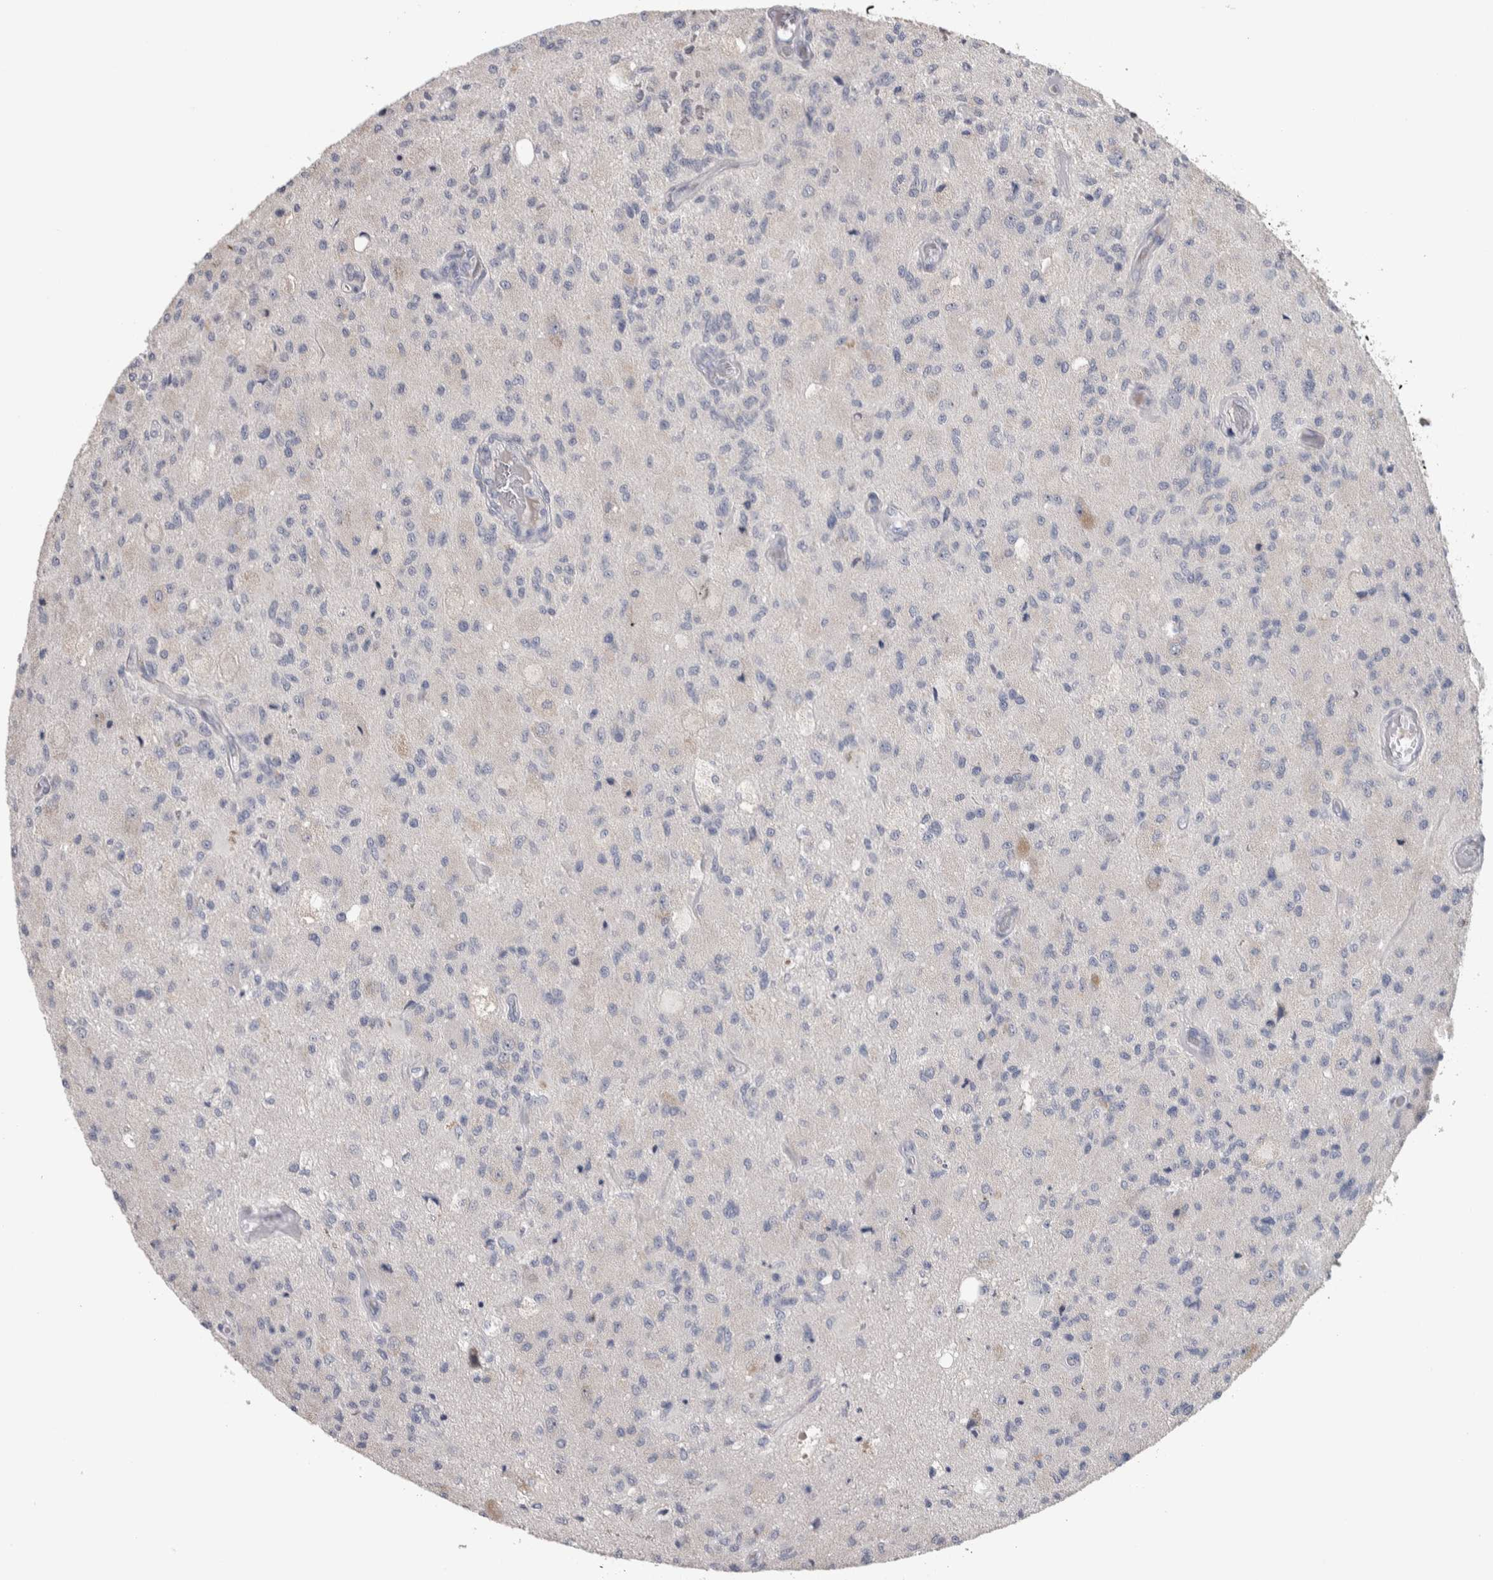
{"staining": {"intensity": "negative", "quantity": "none", "location": "none"}, "tissue": "glioma", "cell_type": "Tumor cells", "image_type": "cancer", "snomed": [{"axis": "morphology", "description": "Normal tissue, NOS"}, {"axis": "morphology", "description": "Glioma, malignant, High grade"}, {"axis": "topography", "description": "Cerebral cortex"}], "caption": "Tumor cells are negative for brown protein staining in high-grade glioma (malignant).", "gene": "TMEM102", "patient": {"sex": "male", "age": 77}}